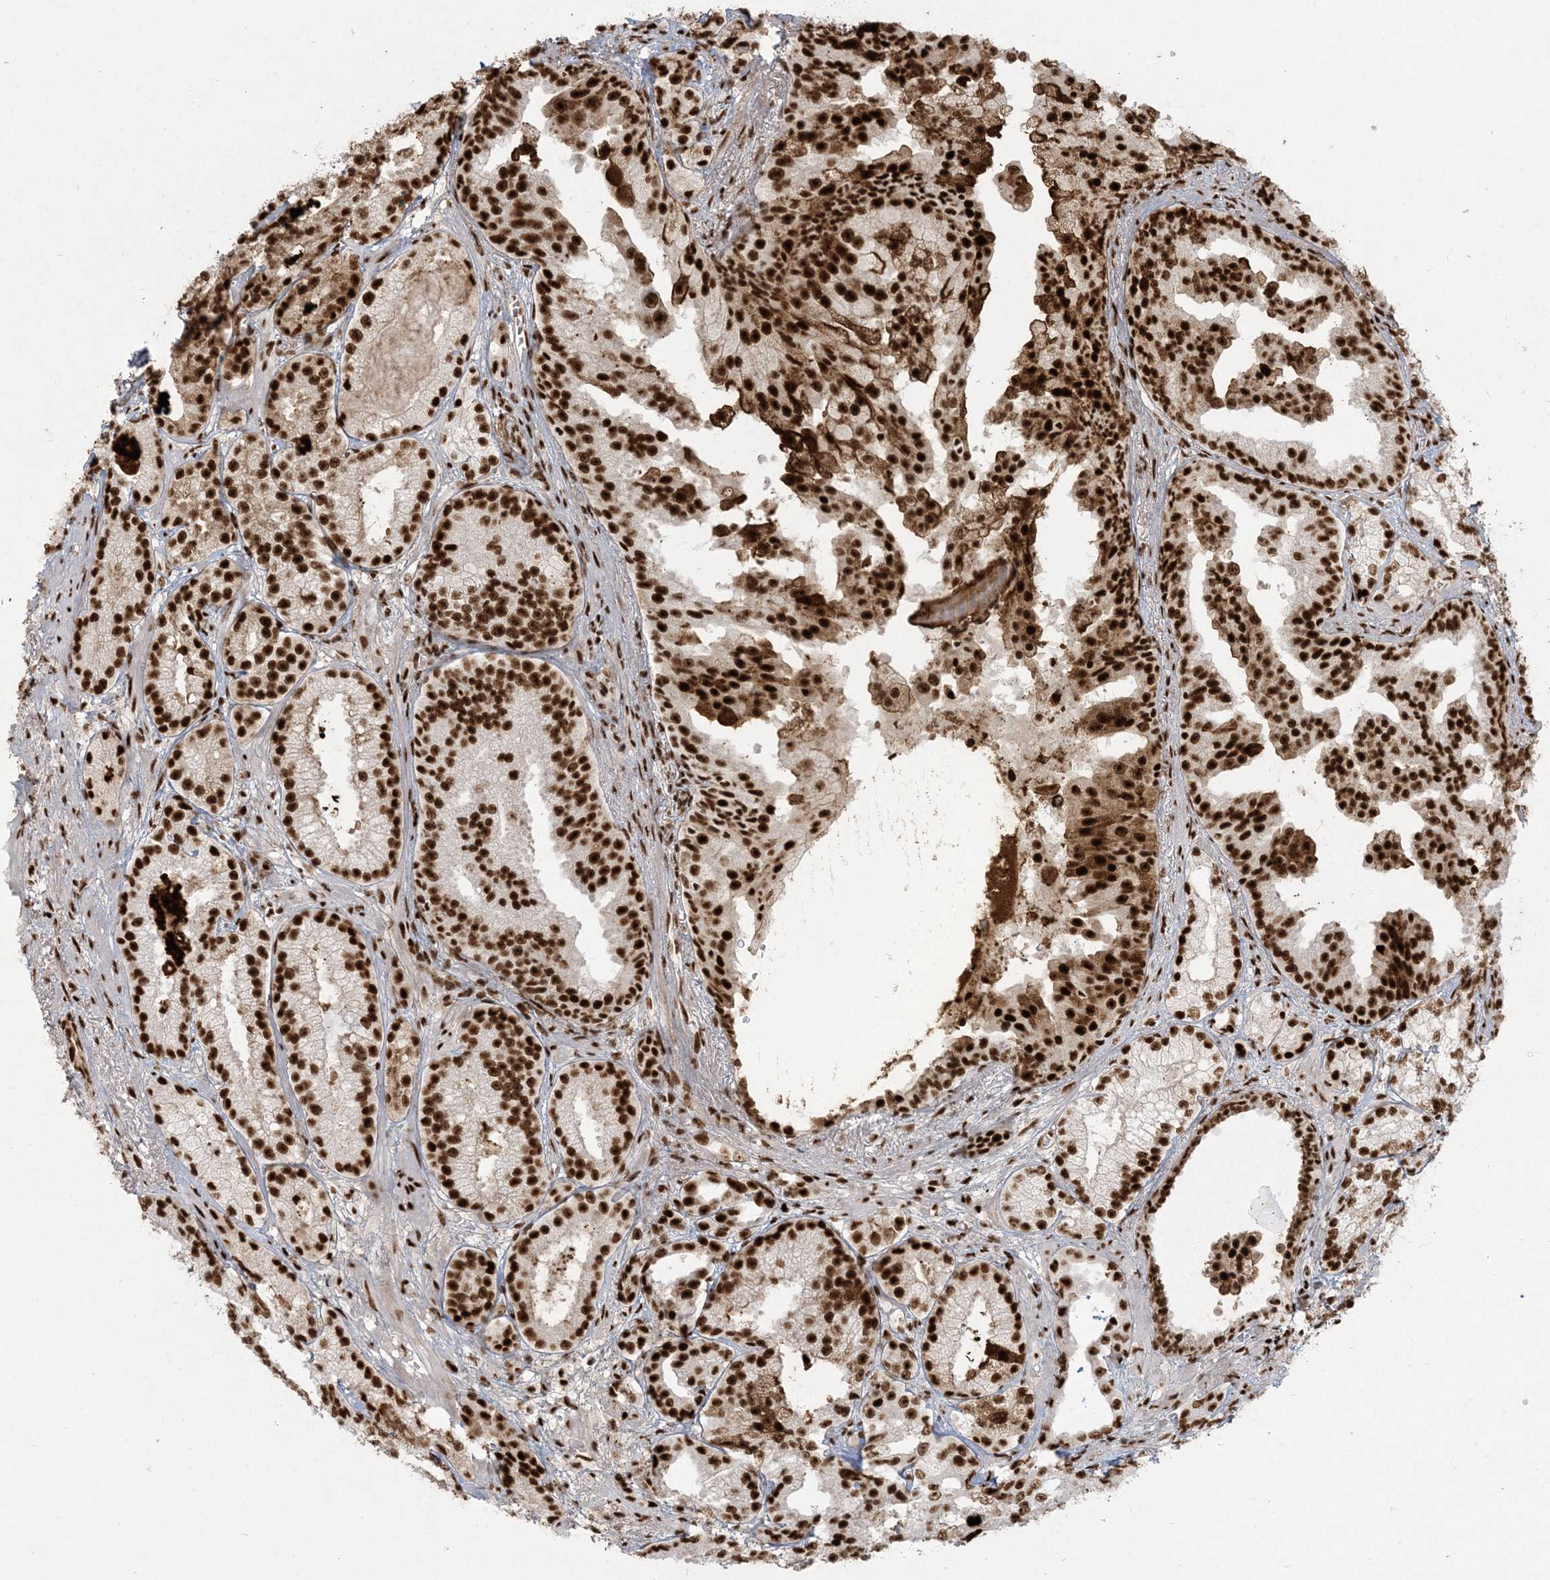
{"staining": {"intensity": "strong", "quantity": ">75%", "location": "nuclear"}, "tissue": "prostate cancer", "cell_type": "Tumor cells", "image_type": "cancer", "snomed": [{"axis": "morphology", "description": "Normal morphology"}, {"axis": "morphology", "description": "Adenocarcinoma, Low grade"}, {"axis": "topography", "description": "Prostate"}], "caption": "Protein staining displays strong nuclear staining in about >75% of tumor cells in prostate adenocarcinoma (low-grade).", "gene": "RBM10", "patient": {"sex": "male", "age": 72}}